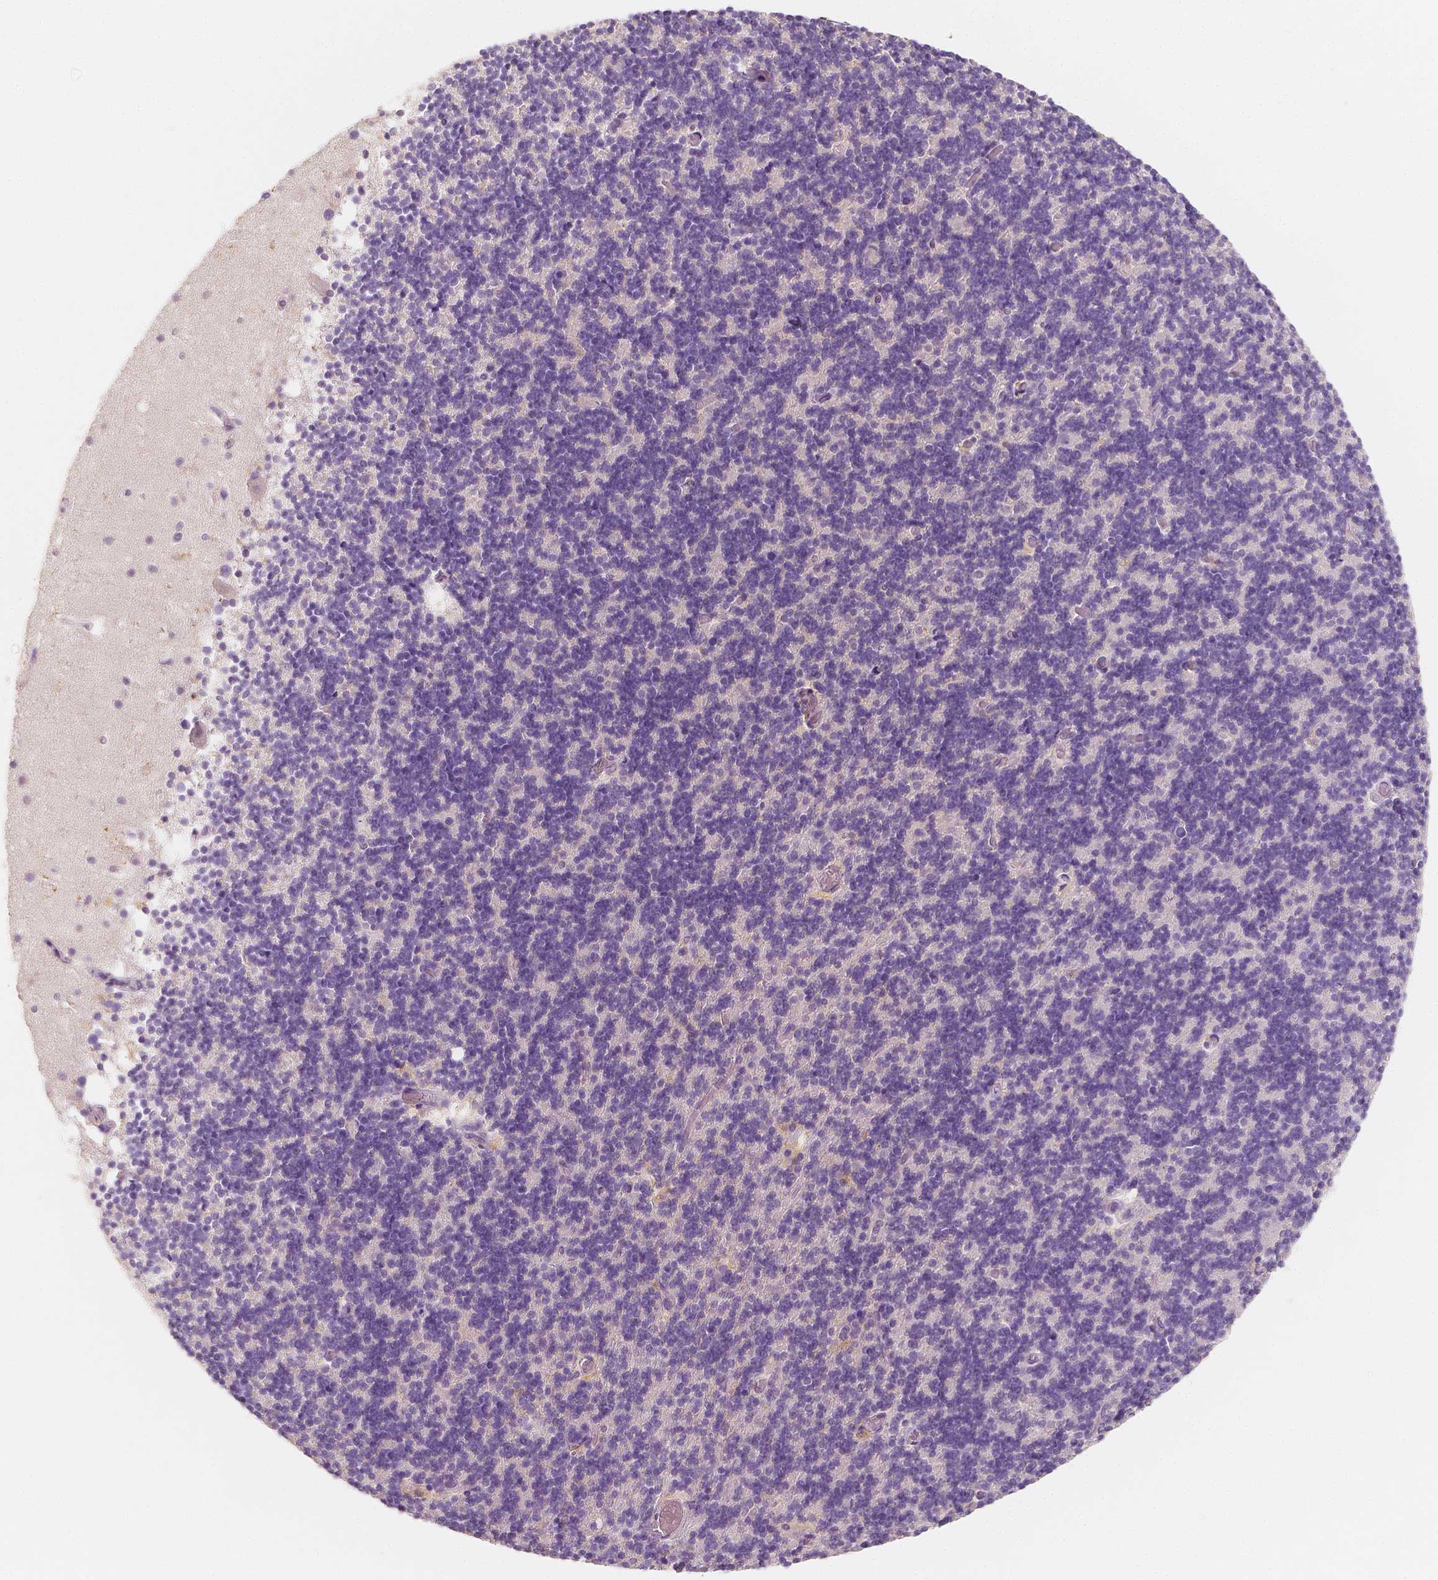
{"staining": {"intensity": "negative", "quantity": "none", "location": "none"}, "tissue": "cerebellum", "cell_type": "Cells in granular layer", "image_type": "normal", "snomed": [{"axis": "morphology", "description": "Normal tissue, NOS"}, {"axis": "topography", "description": "Cerebellum"}], "caption": "DAB immunohistochemical staining of unremarkable human cerebellum displays no significant positivity in cells in granular layer. (Stains: DAB (3,3'-diaminobenzidine) immunohistochemistry with hematoxylin counter stain, Microscopy: brightfield microscopy at high magnification).", "gene": "NECAB2", "patient": {"sex": "male", "age": 70}}